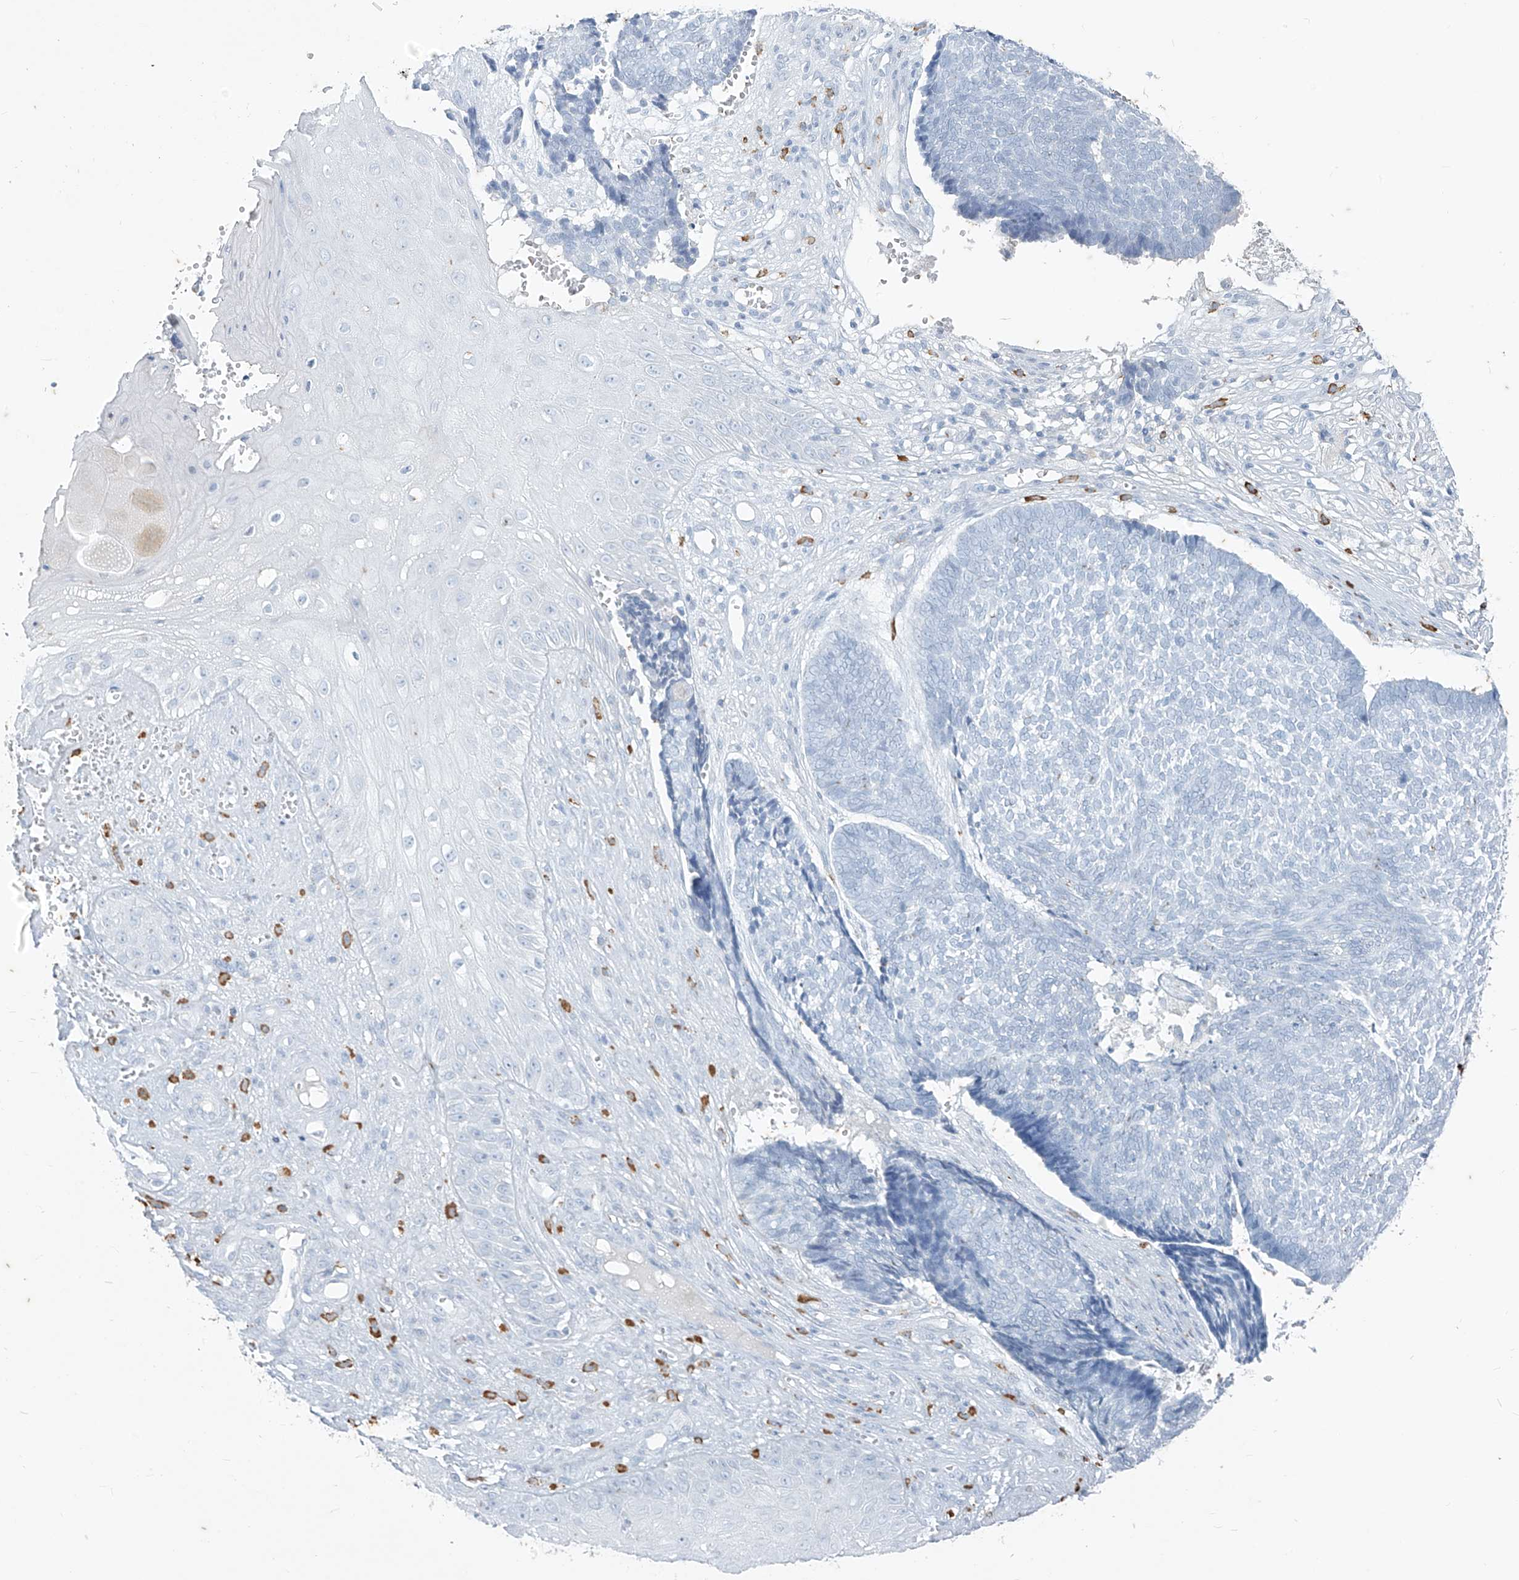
{"staining": {"intensity": "negative", "quantity": "none", "location": "none"}, "tissue": "skin cancer", "cell_type": "Tumor cells", "image_type": "cancer", "snomed": [{"axis": "morphology", "description": "Basal cell carcinoma"}, {"axis": "topography", "description": "Skin"}], "caption": "An image of skin cancer stained for a protein shows no brown staining in tumor cells. Brightfield microscopy of immunohistochemistry stained with DAB (3,3'-diaminobenzidine) (brown) and hematoxylin (blue), captured at high magnification.", "gene": "CX3CR1", "patient": {"sex": "male", "age": 84}}